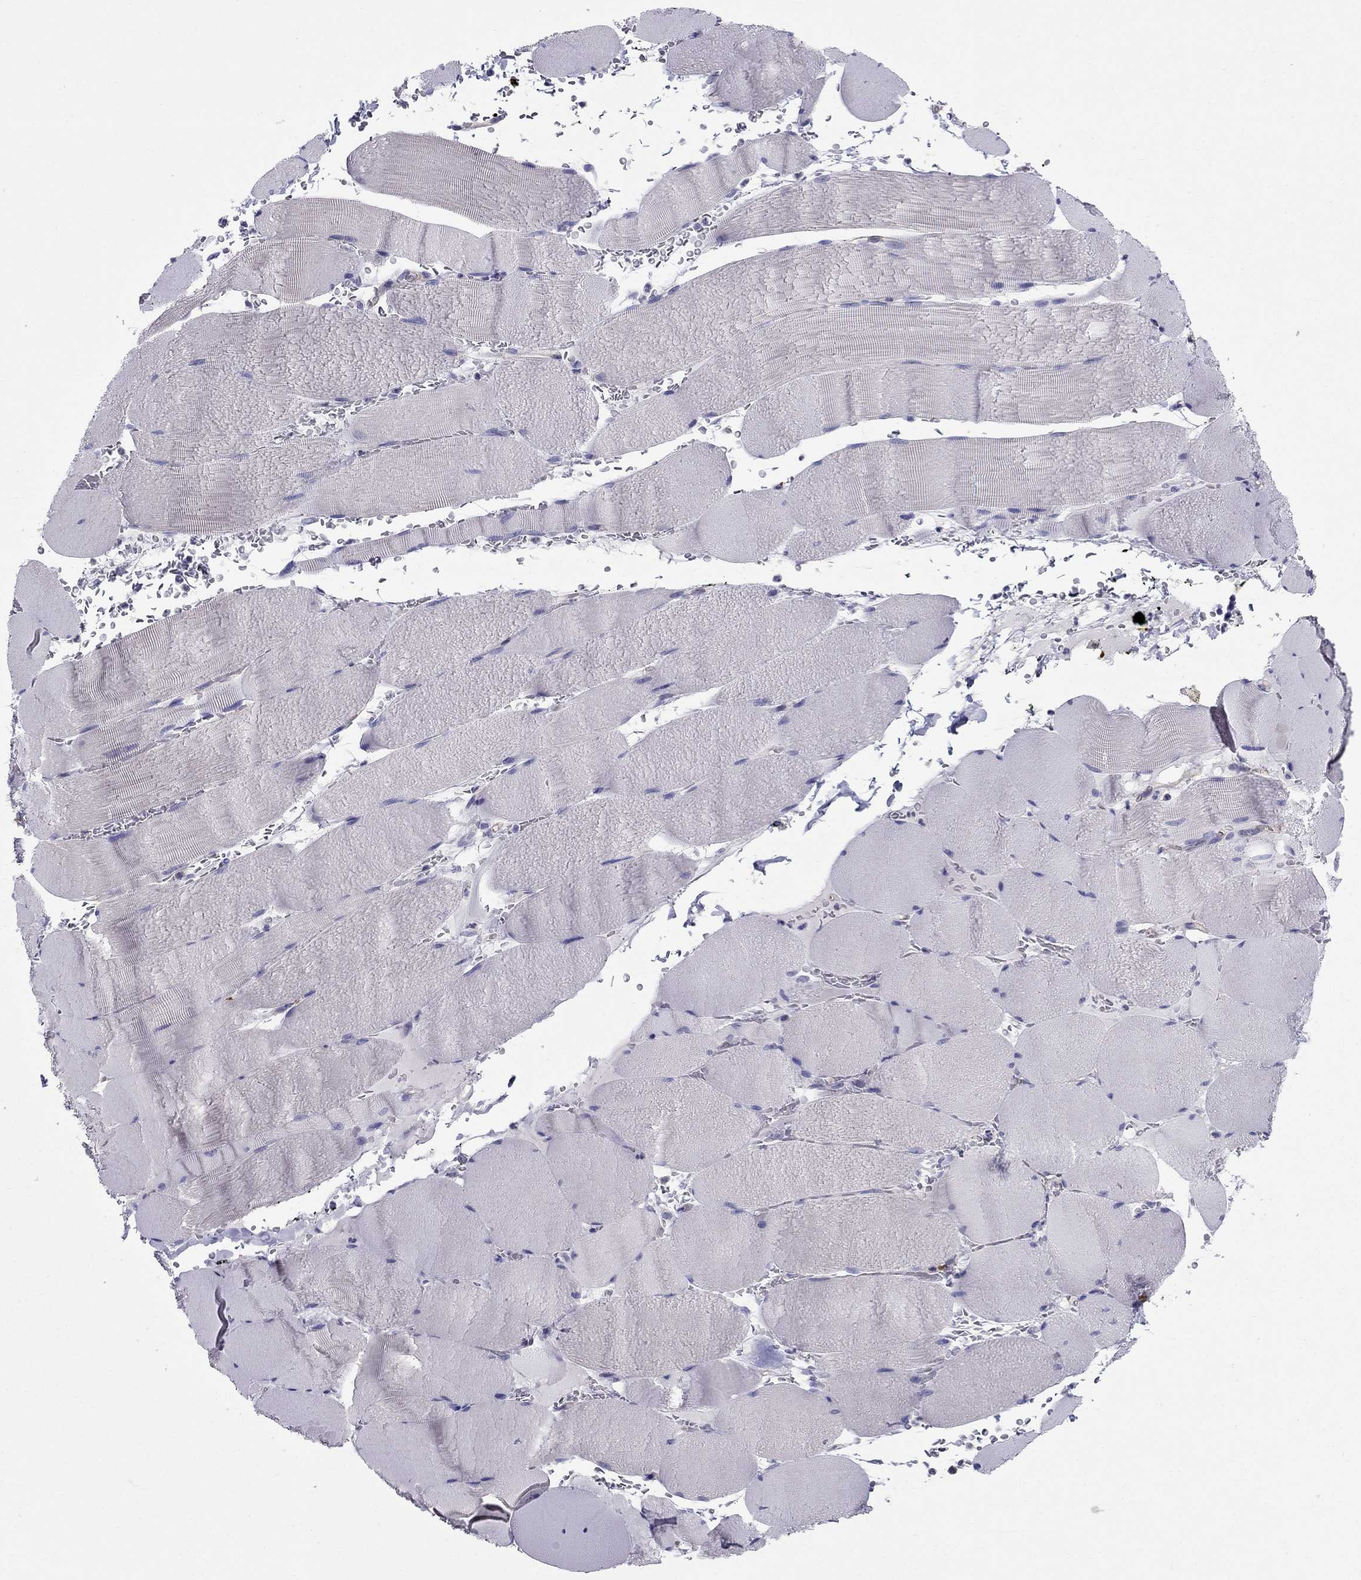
{"staining": {"intensity": "negative", "quantity": "none", "location": "none"}, "tissue": "skeletal muscle", "cell_type": "Myocytes", "image_type": "normal", "snomed": [{"axis": "morphology", "description": "Normal tissue, NOS"}, {"axis": "topography", "description": "Skeletal muscle"}], "caption": "DAB (3,3'-diaminobenzidine) immunohistochemical staining of normal skeletal muscle demonstrates no significant staining in myocytes.", "gene": "GPR50", "patient": {"sex": "male", "age": 56}}